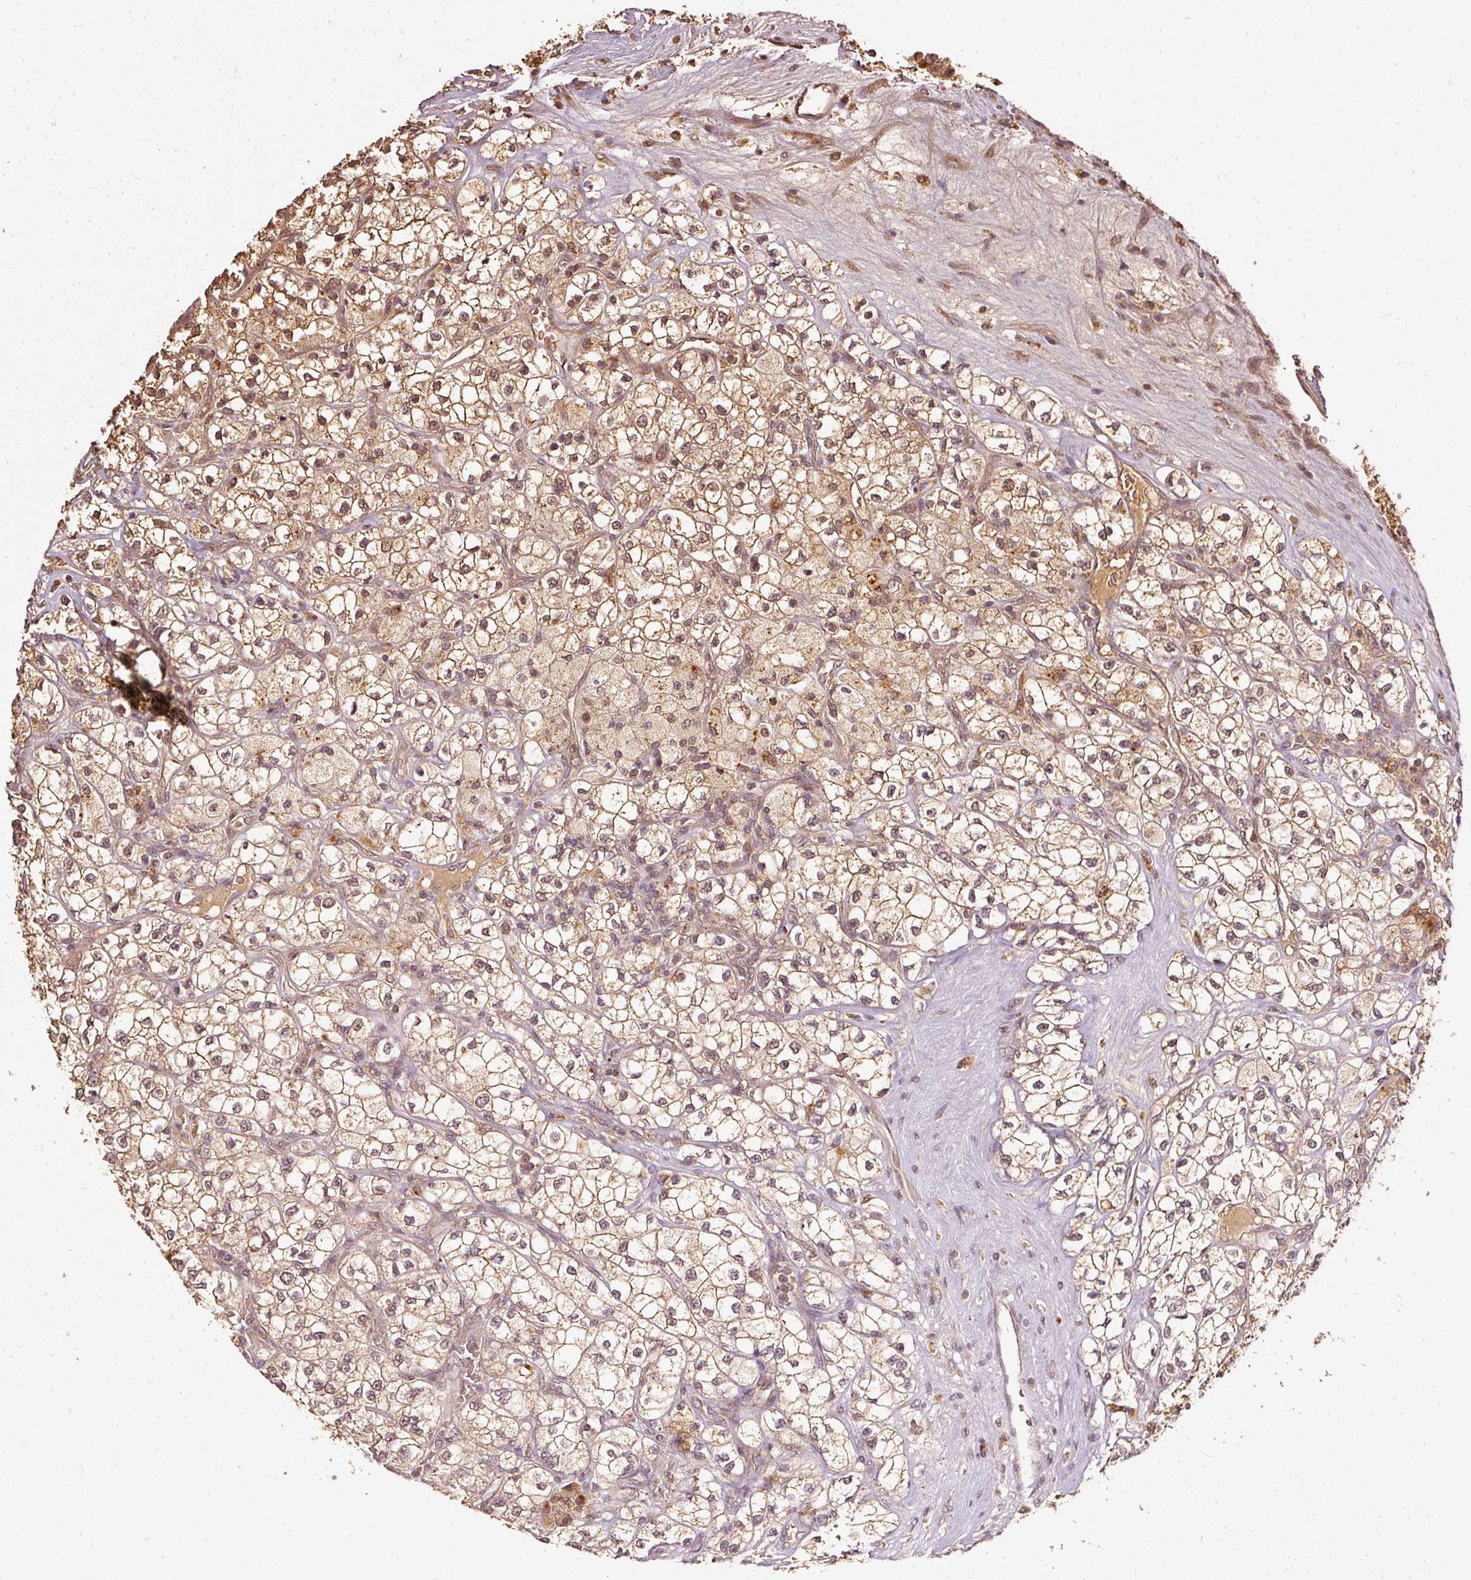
{"staining": {"intensity": "weak", "quantity": ">75%", "location": "cytoplasmic/membranous,nuclear"}, "tissue": "renal cancer", "cell_type": "Tumor cells", "image_type": "cancer", "snomed": [{"axis": "morphology", "description": "Adenocarcinoma, NOS"}, {"axis": "topography", "description": "Kidney"}], "caption": "Renal adenocarcinoma stained with a protein marker displays weak staining in tumor cells.", "gene": "FUT8", "patient": {"sex": "male", "age": 80}}